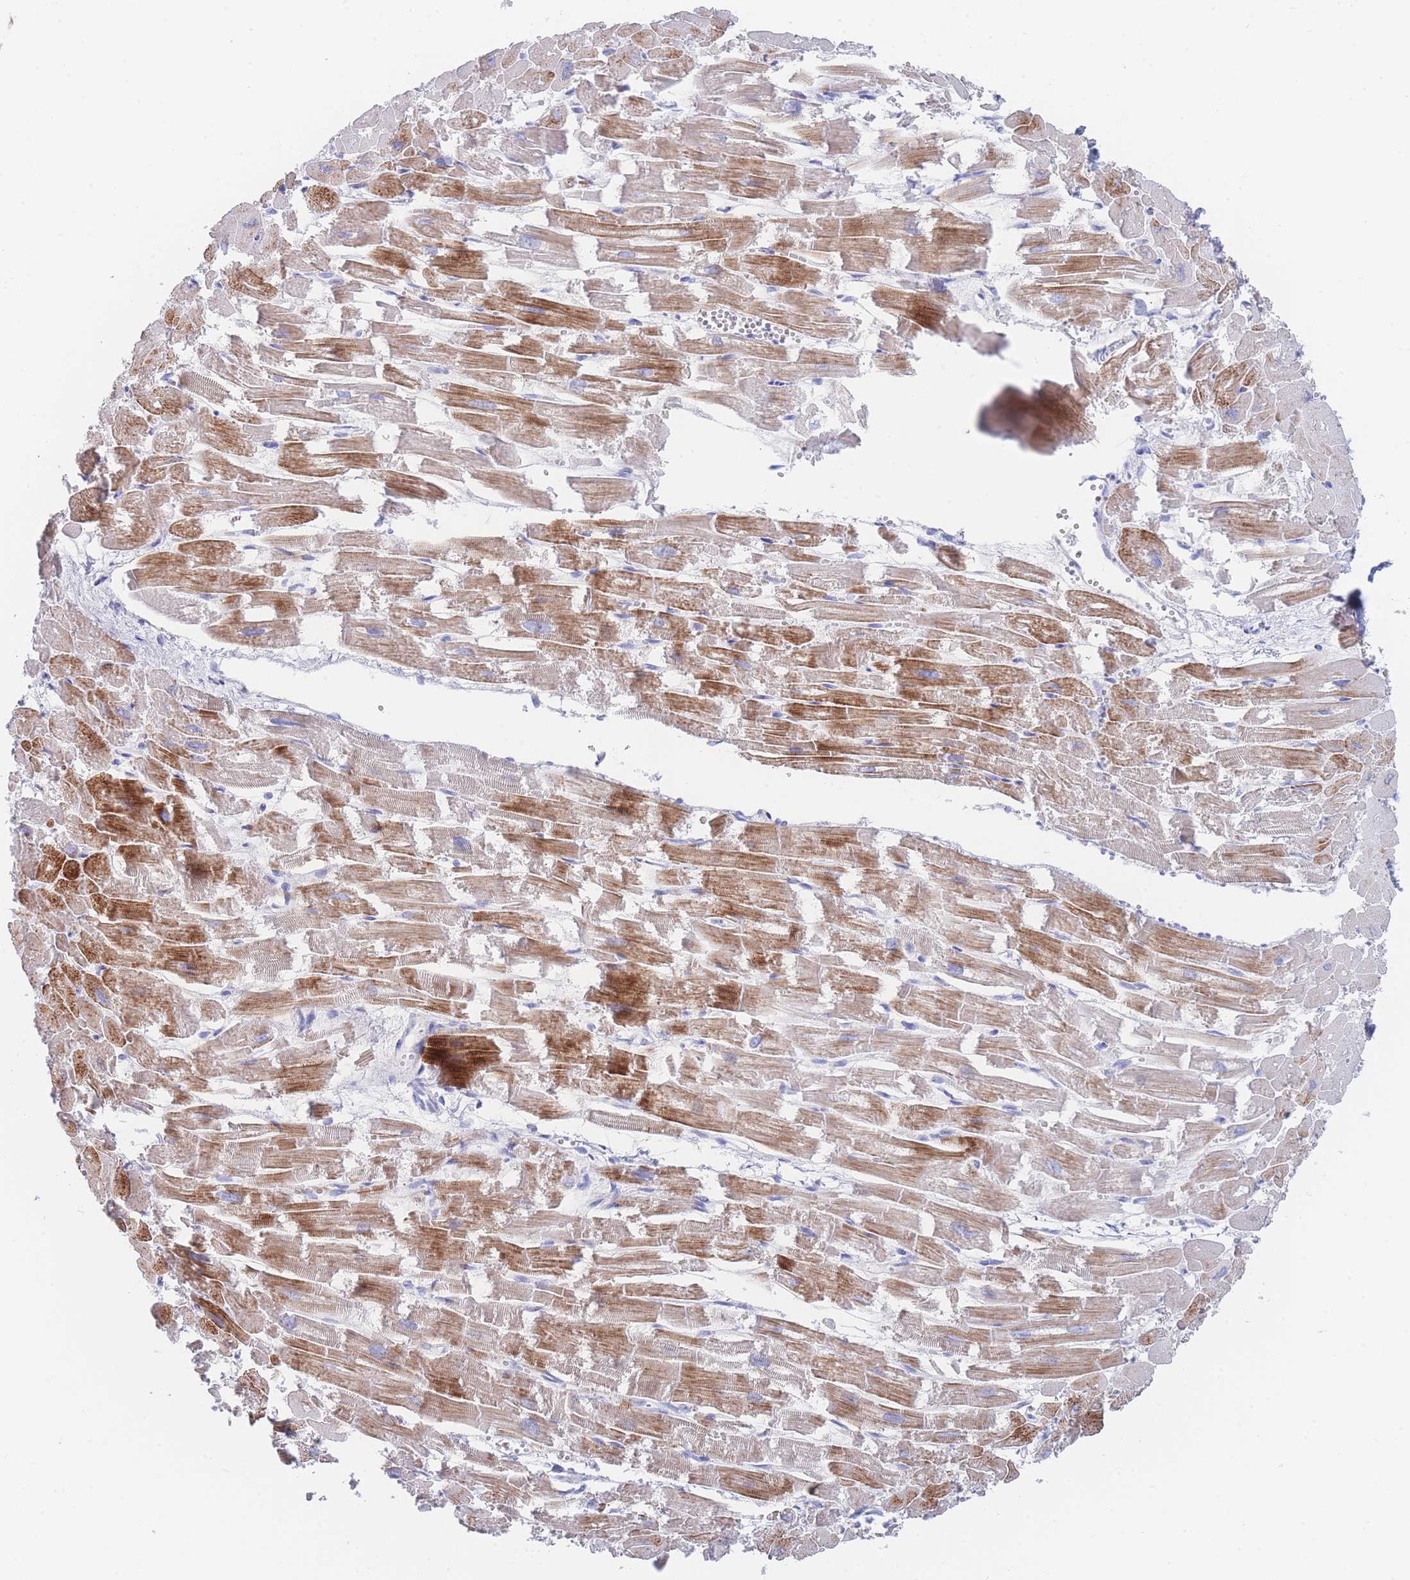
{"staining": {"intensity": "moderate", "quantity": "25%-75%", "location": "cytoplasmic/membranous"}, "tissue": "heart muscle", "cell_type": "Cardiomyocytes", "image_type": "normal", "snomed": [{"axis": "morphology", "description": "Normal tissue, NOS"}, {"axis": "topography", "description": "Heart"}], "caption": "This micrograph exhibits IHC staining of unremarkable human heart muscle, with medium moderate cytoplasmic/membranous expression in approximately 25%-75% of cardiomyocytes.", "gene": "LRRC37A2", "patient": {"sex": "male", "age": 54}}